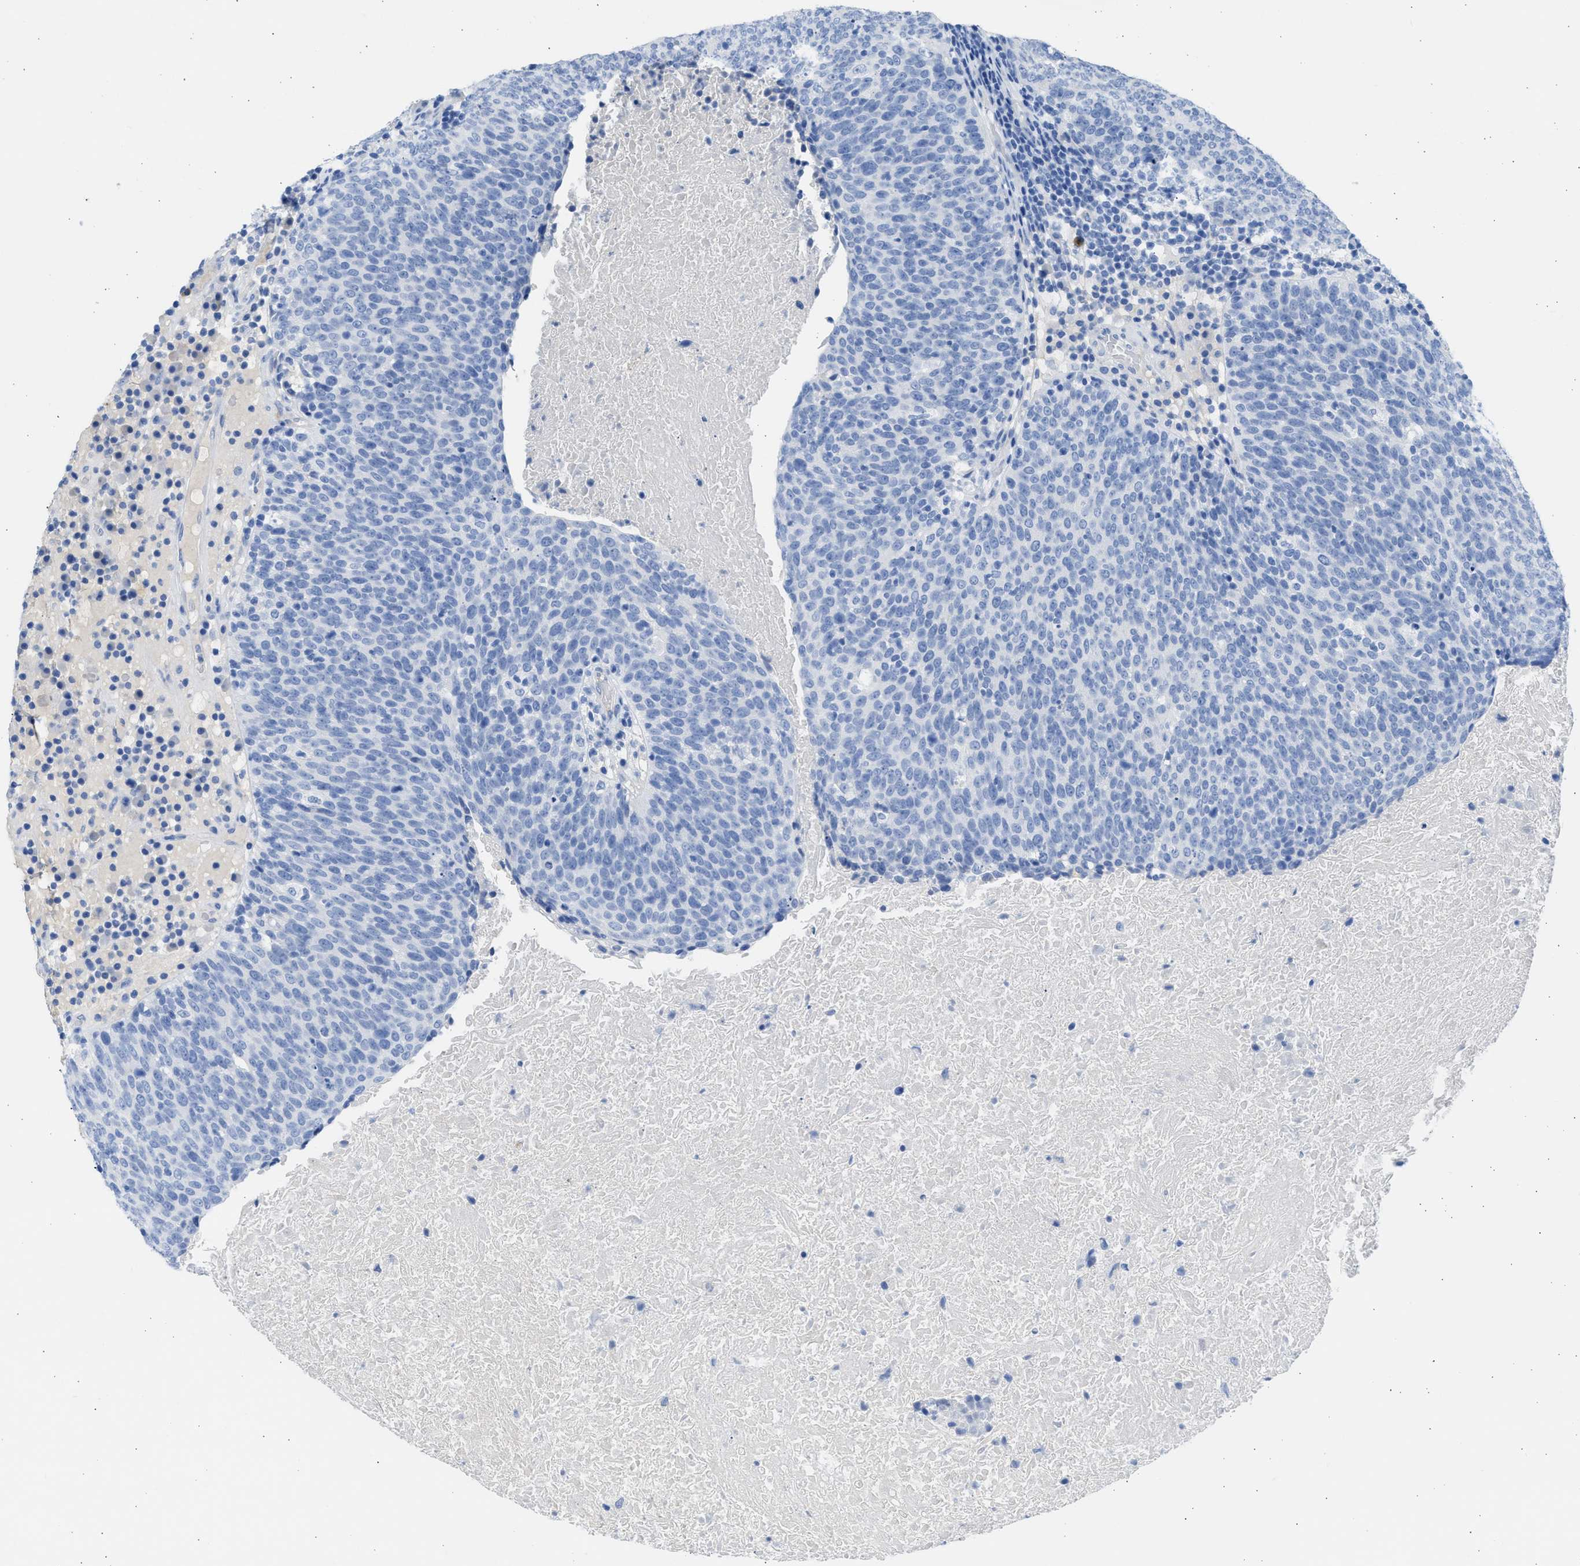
{"staining": {"intensity": "negative", "quantity": "none", "location": "none"}, "tissue": "head and neck cancer", "cell_type": "Tumor cells", "image_type": "cancer", "snomed": [{"axis": "morphology", "description": "Squamous cell carcinoma, NOS"}, {"axis": "morphology", "description": "Squamous cell carcinoma, metastatic, NOS"}, {"axis": "topography", "description": "Lymph node"}, {"axis": "topography", "description": "Head-Neck"}], "caption": "An image of head and neck cancer stained for a protein displays no brown staining in tumor cells. (Brightfield microscopy of DAB (3,3'-diaminobenzidine) immunohistochemistry (IHC) at high magnification).", "gene": "SPATA3", "patient": {"sex": "male", "age": 62}}